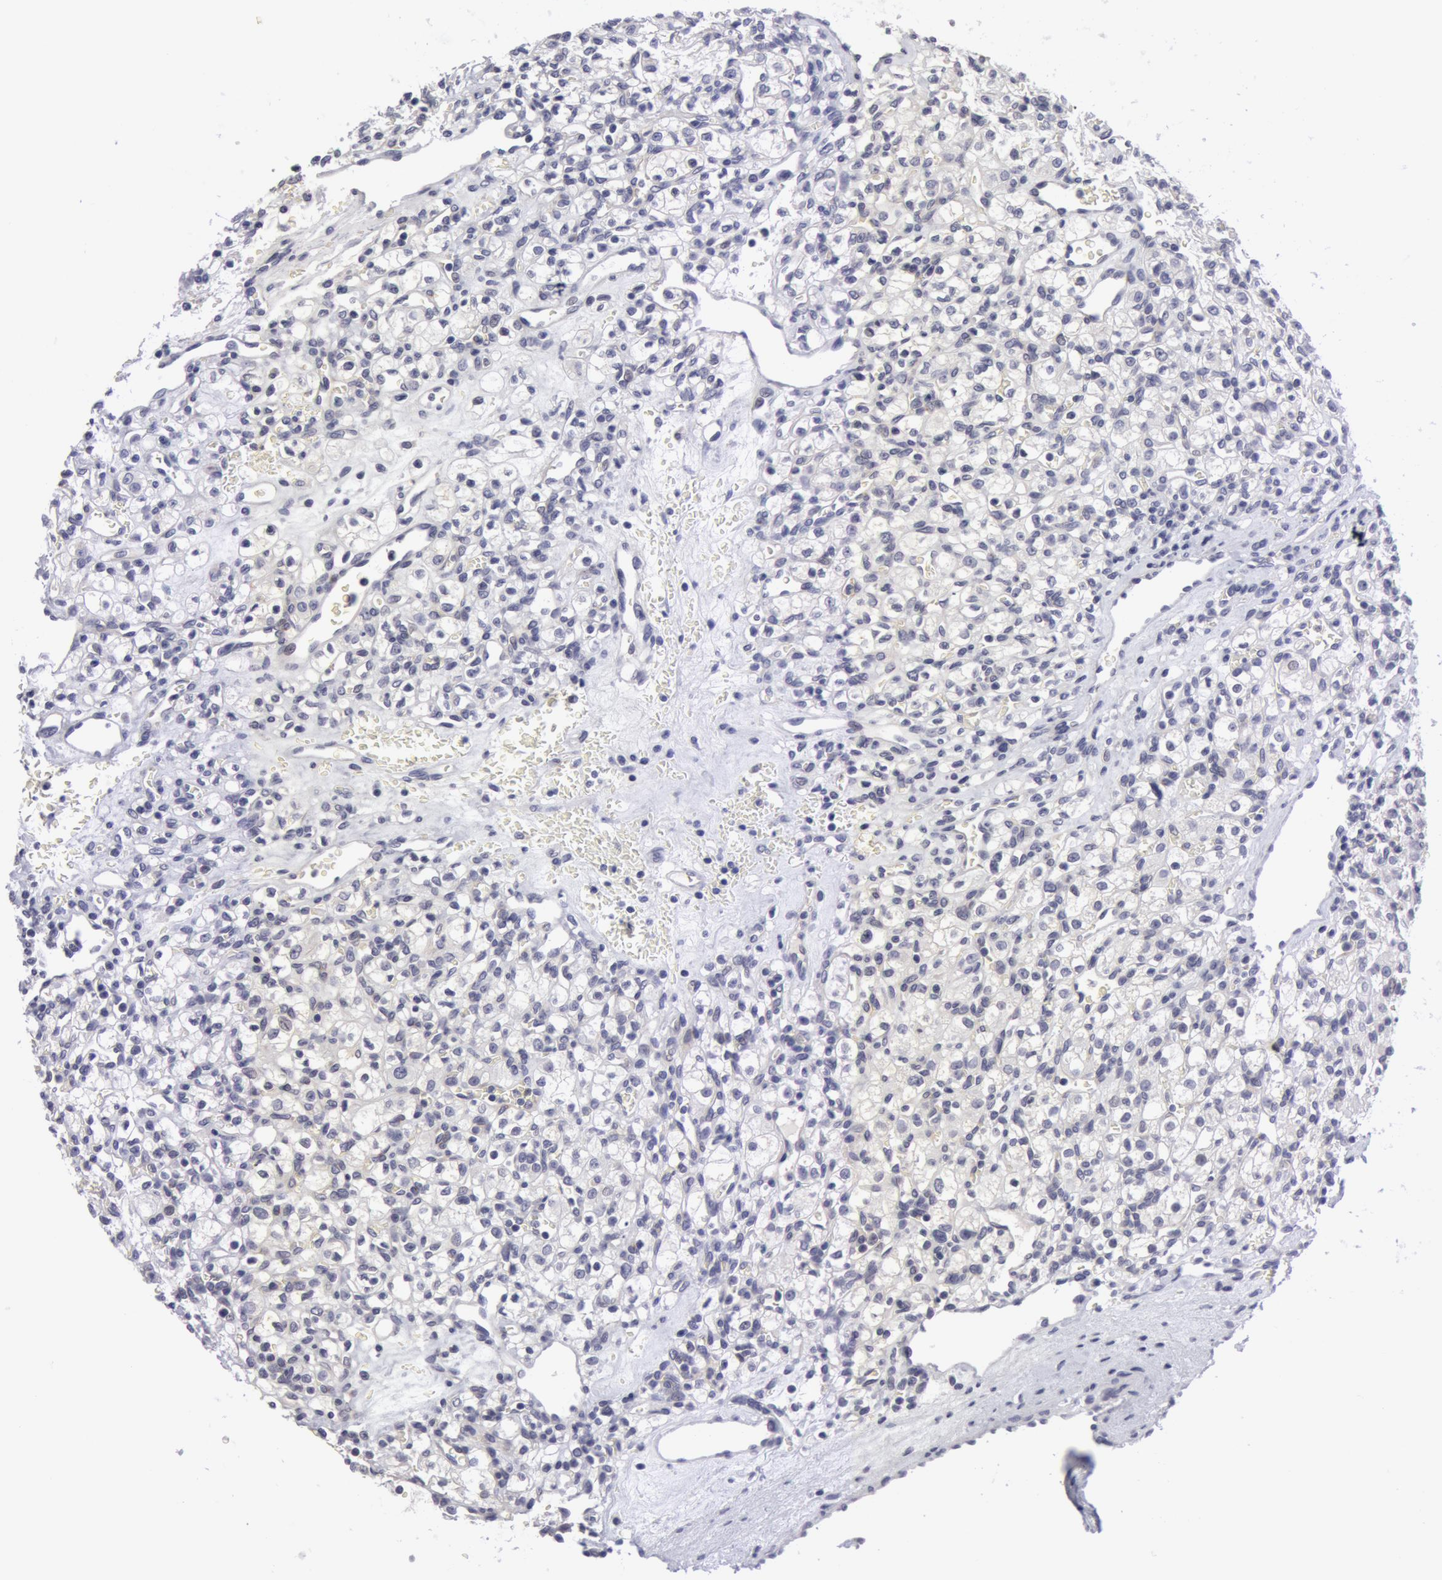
{"staining": {"intensity": "negative", "quantity": "none", "location": "none"}, "tissue": "renal cancer", "cell_type": "Tumor cells", "image_type": "cancer", "snomed": [{"axis": "morphology", "description": "Adenocarcinoma, NOS"}, {"axis": "topography", "description": "Kidney"}], "caption": "High power microscopy image of an IHC histopathology image of renal cancer (adenocarcinoma), revealing no significant staining in tumor cells.", "gene": "NLGN4X", "patient": {"sex": "female", "age": 62}}